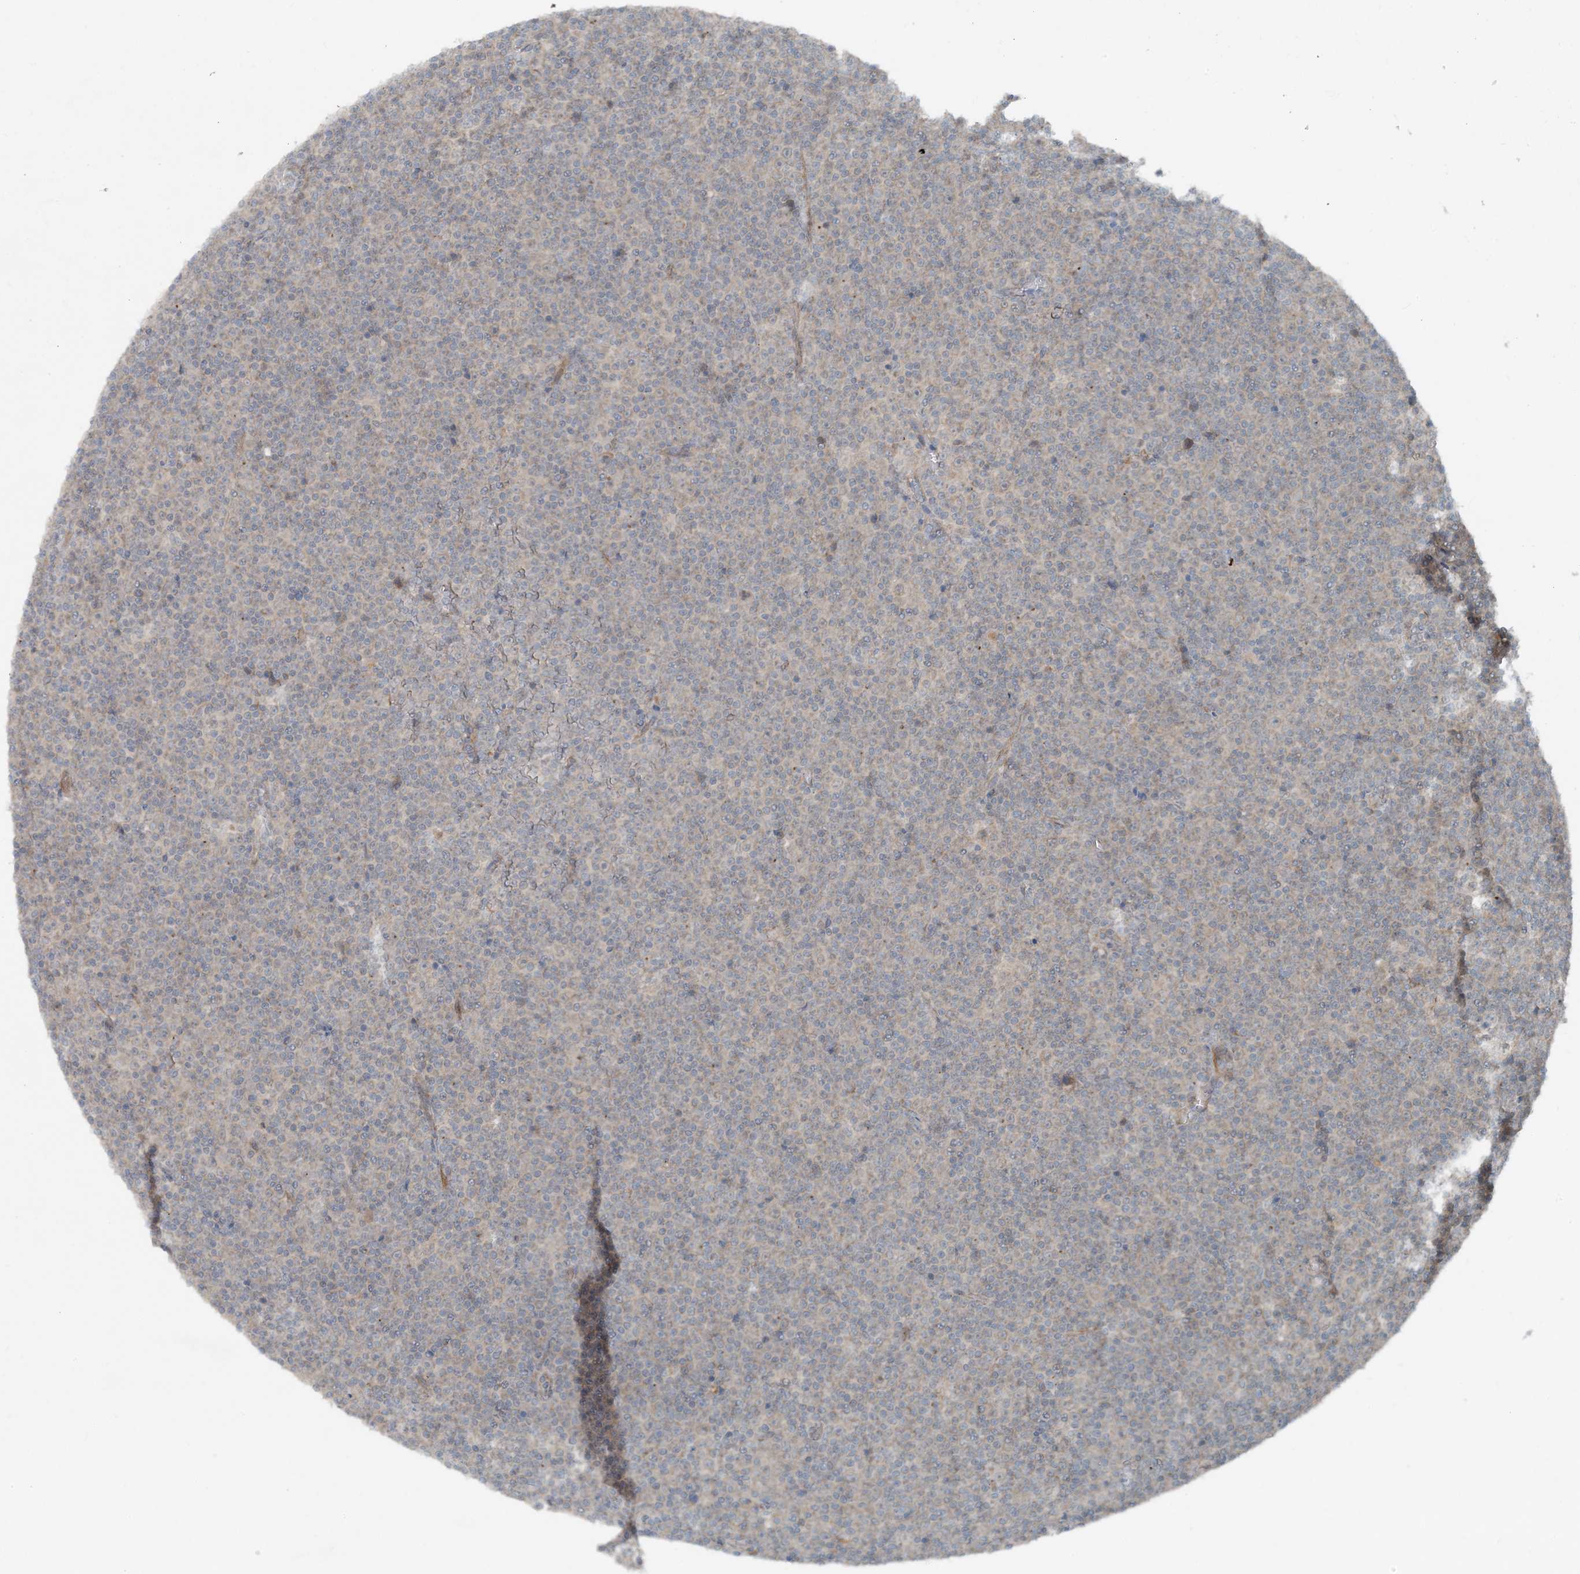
{"staining": {"intensity": "negative", "quantity": "none", "location": "none"}, "tissue": "lymphoma", "cell_type": "Tumor cells", "image_type": "cancer", "snomed": [{"axis": "morphology", "description": "Malignant lymphoma, non-Hodgkin's type, Low grade"}, {"axis": "topography", "description": "Lymph node"}], "caption": "This is an IHC micrograph of human lymphoma. There is no expression in tumor cells.", "gene": "MITD1", "patient": {"sex": "female", "age": 67}}